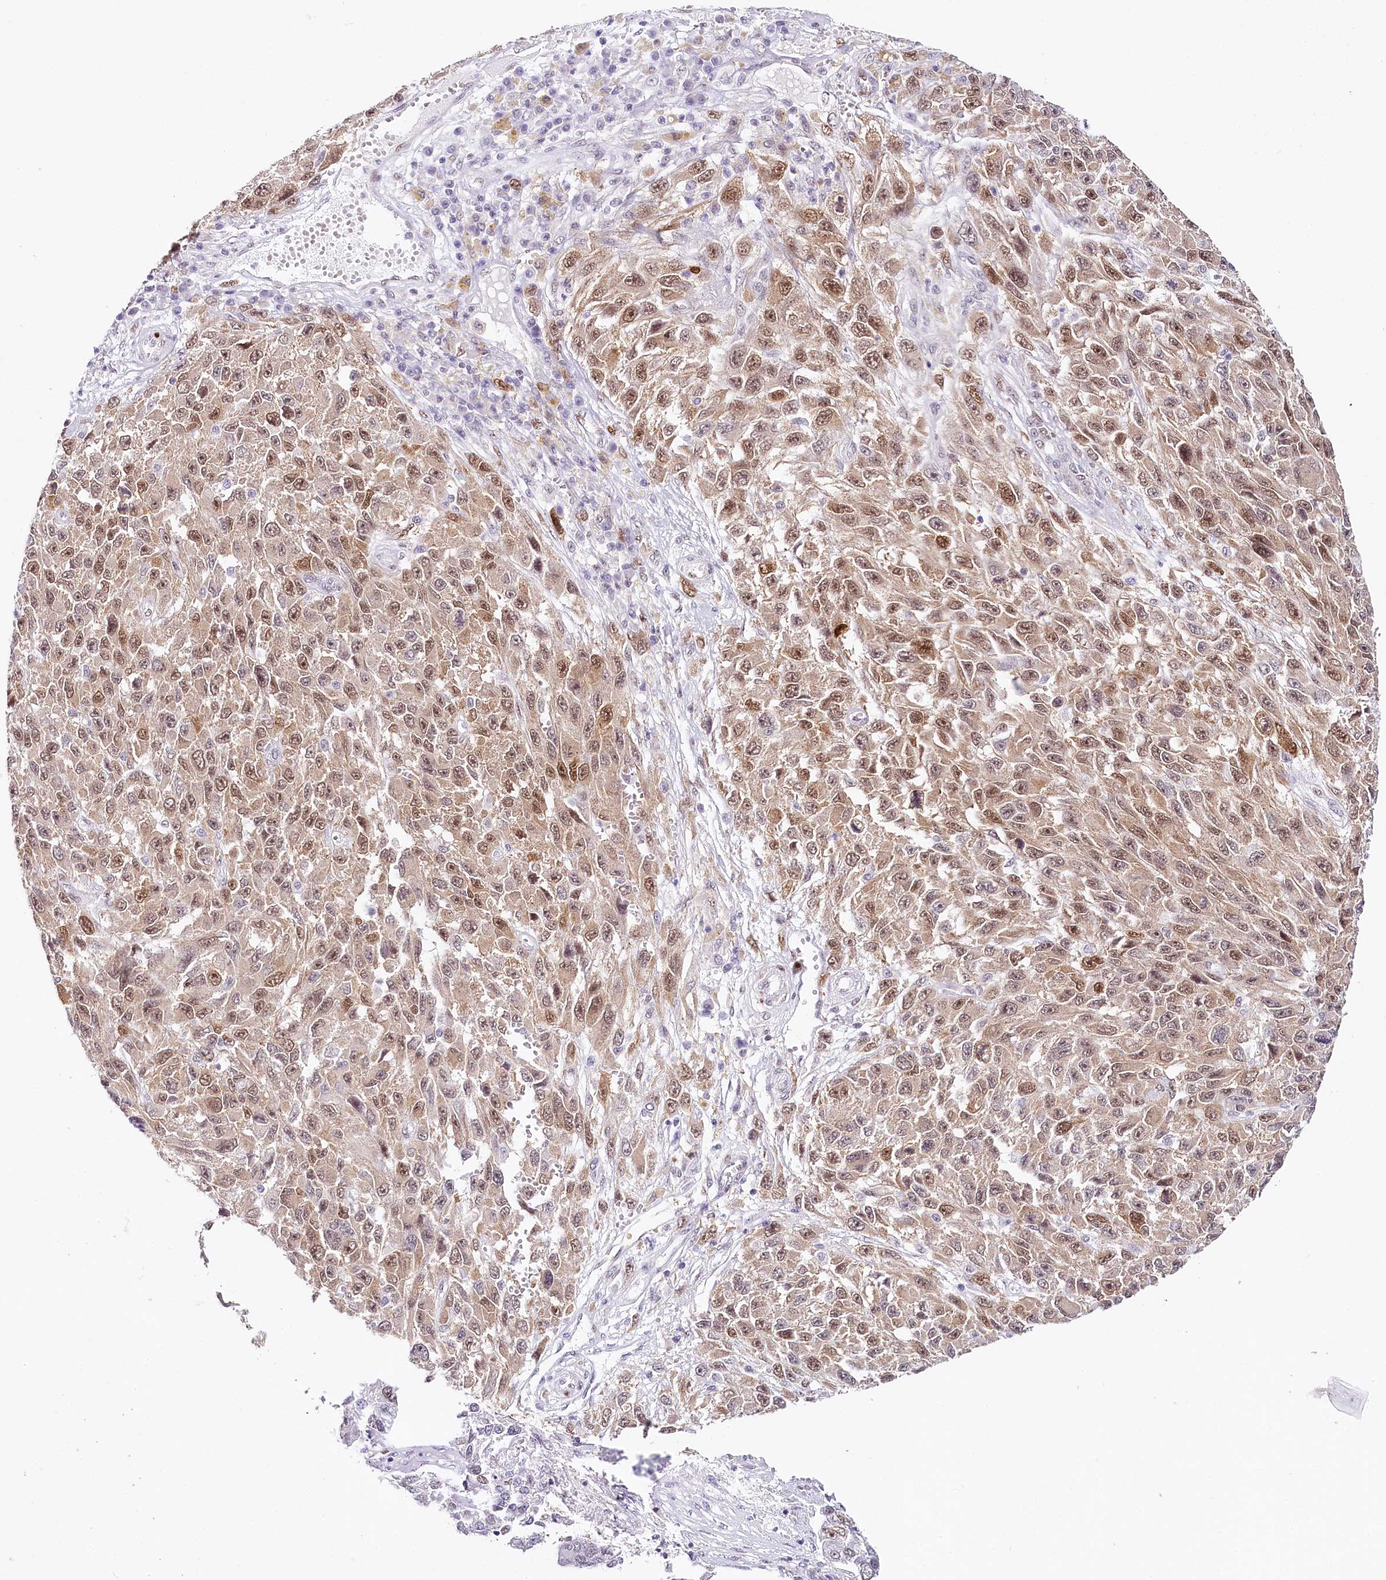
{"staining": {"intensity": "moderate", "quantity": ">75%", "location": "nuclear"}, "tissue": "melanoma", "cell_type": "Tumor cells", "image_type": "cancer", "snomed": [{"axis": "morphology", "description": "Normal tissue, NOS"}, {"axis": "morphology", "description": "Malignant melanoma, NOS"}, {"axis": "topography", "description": "Skin"}], "caption": "Melanoma stained for a protein shows moderate nuclear positivity in tumor cells. The staining is performed using DAB (3,3'-diaminobenzidine) brown chromogen to label protein expression. The nuclei are counter-stained blue using hematoxylin.", "gene": "TP53", "patient": {"sex": "female", "age": 96}}